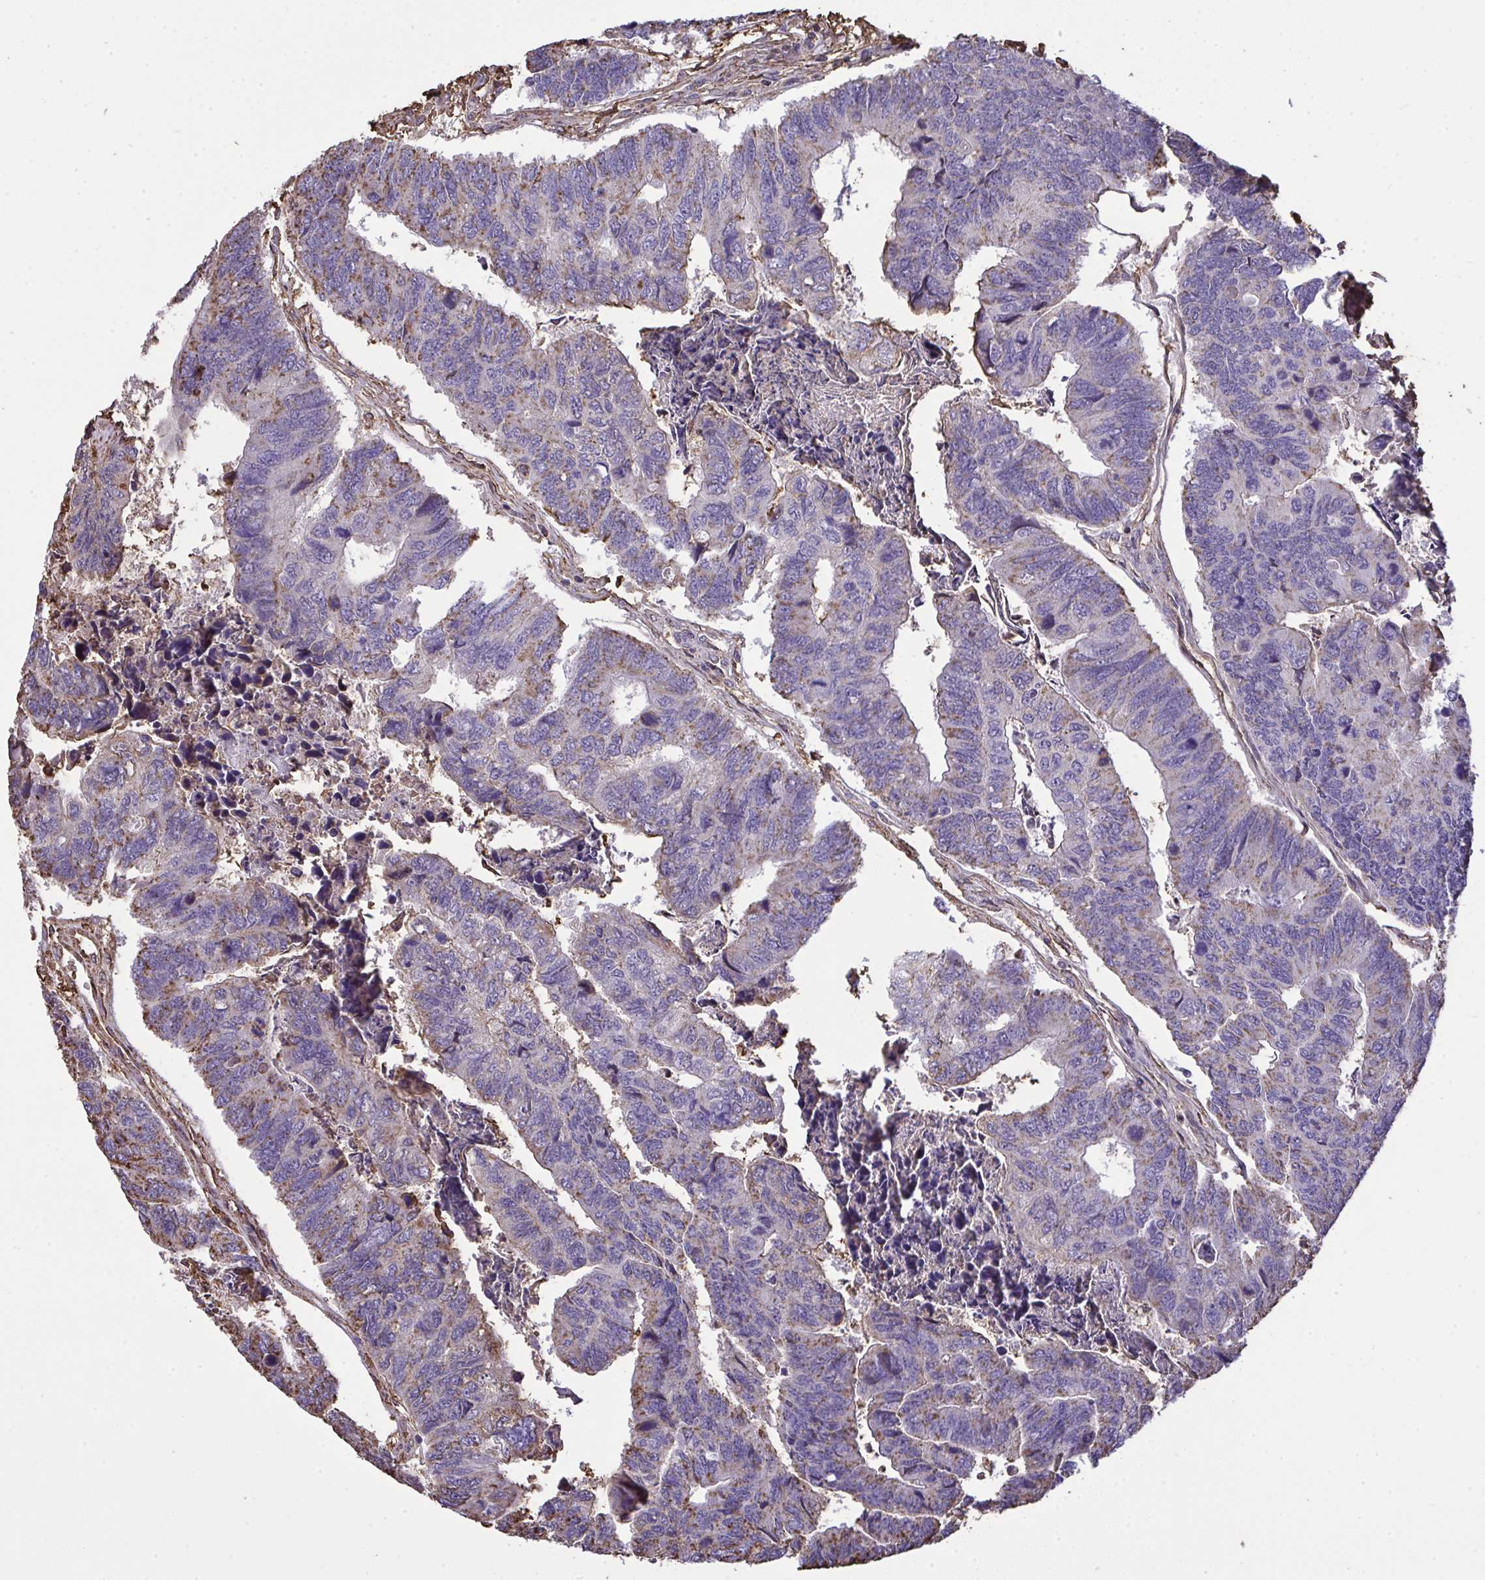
{"staining": {"intensity": "moderate", "quantity": "<25%", "location": "cytoplasmic/membranous"}, "tissue": "colorectal cancer", "cell_type": "Tumor cells", "image_type": "cancer", "snomed": [{"axis": "morphology", "description": "Adenocarcinoma, NOS"}, {"axis": "topography", "description": "Colon"}], "caption": "This image reveals immunohistochemistry staining of human colorectal cancer, with low moderate cytoplasmic/membranous staining in approximately <25% of tumor cells.", "gene": "ANXA5", "patient": {"sex": "female", "age": 67}}